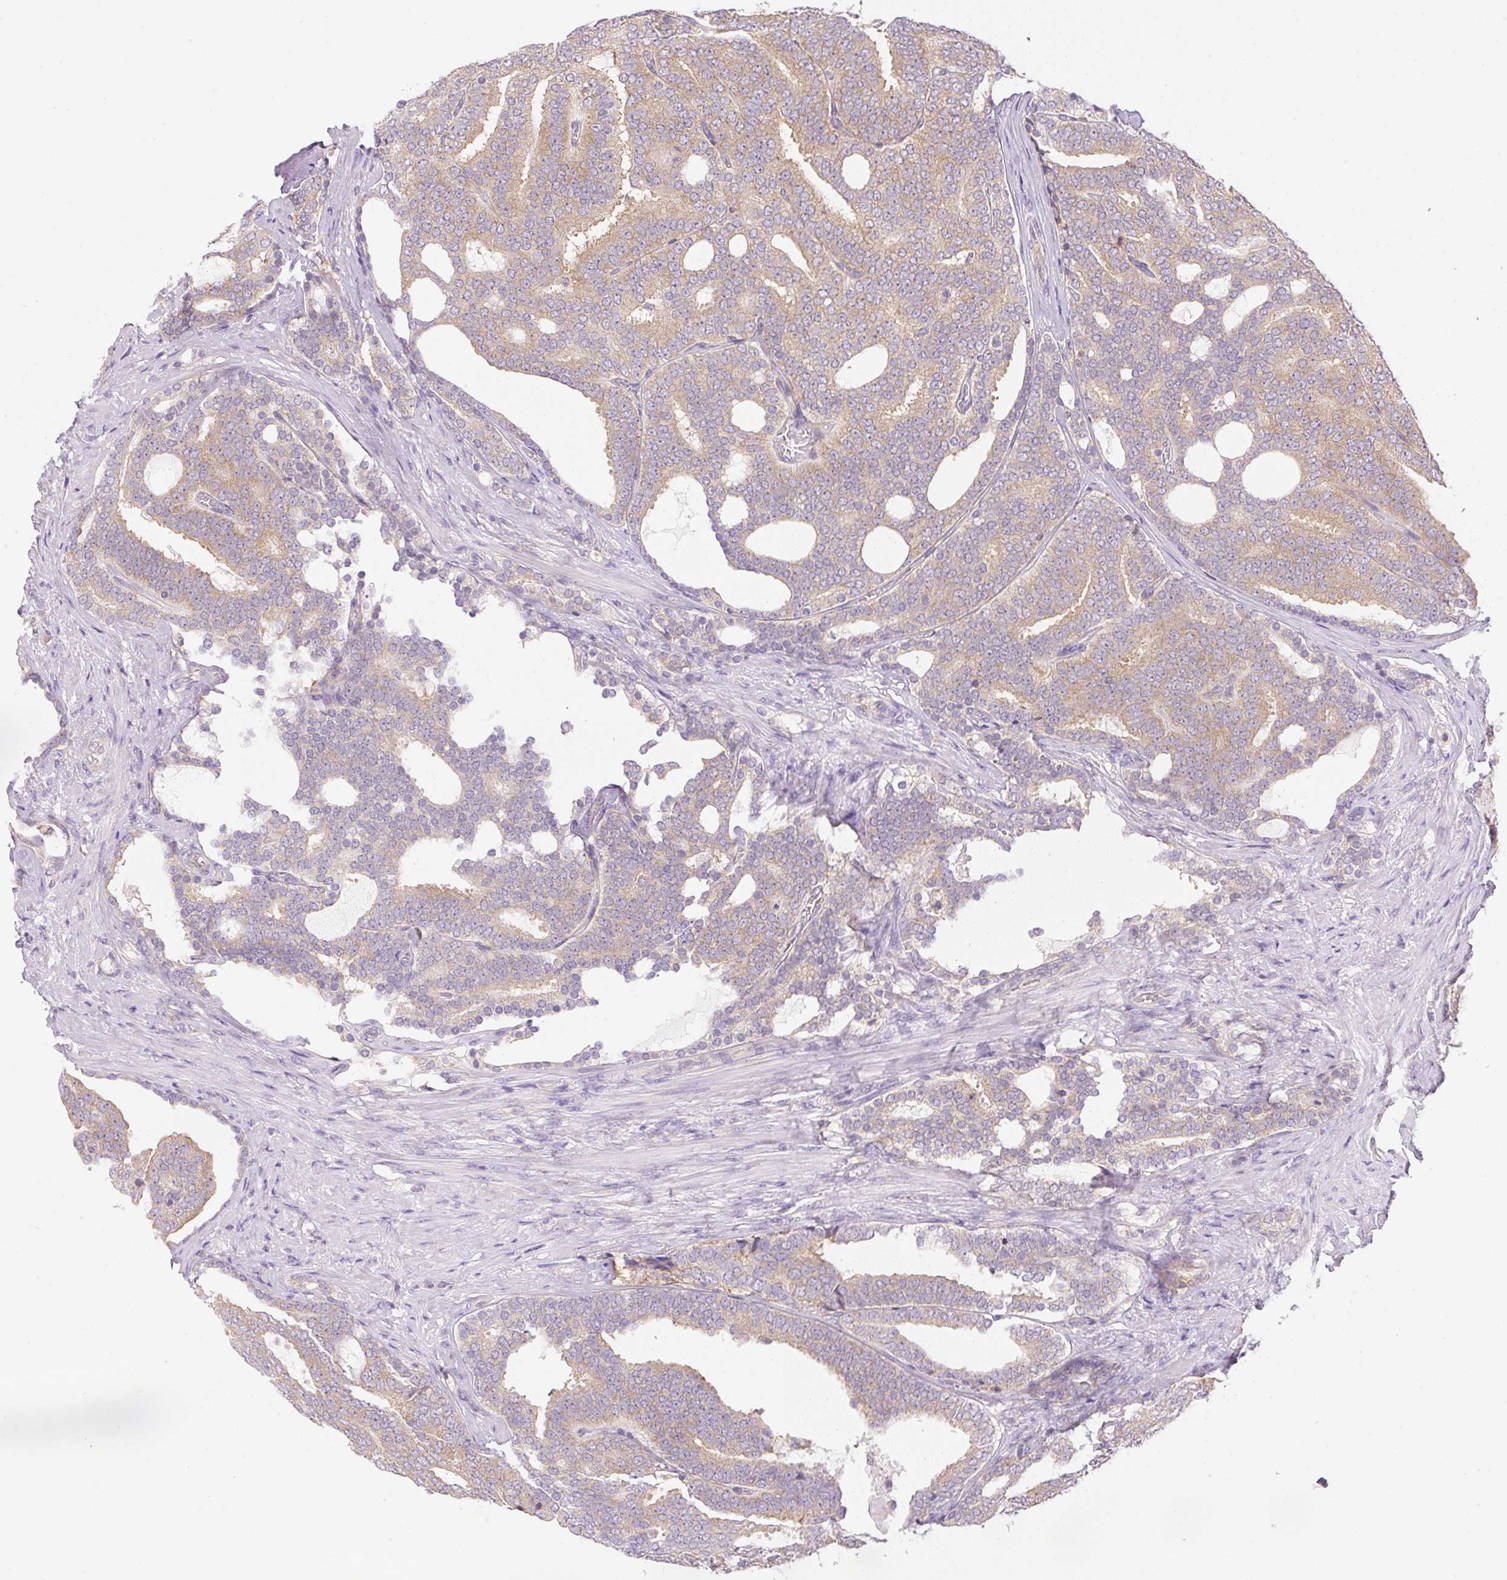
{"staining": {"intensity": "weak", "quantity": ">75%", "location": "cytoplasmic/membranous"}, "tissue": "prostate cancer", "cell_type": "Tumor cells", "image_type": "cancer", "snomed": [{"axis": "morphology", "description": "Adenocarcinoma, High grade"}, {"axis": "topography", "description": "Prostate"}], "caption": "IHC photomicrograph of high-grade adenocarcinoma (prostate) stained for a protein (brown), which reveals low levels of weak cytoplasmic/membranous staining in approximately >75% of tumor cells.", "gene": "RPL18A", "patient": {"sex": "male", "age": 65}}